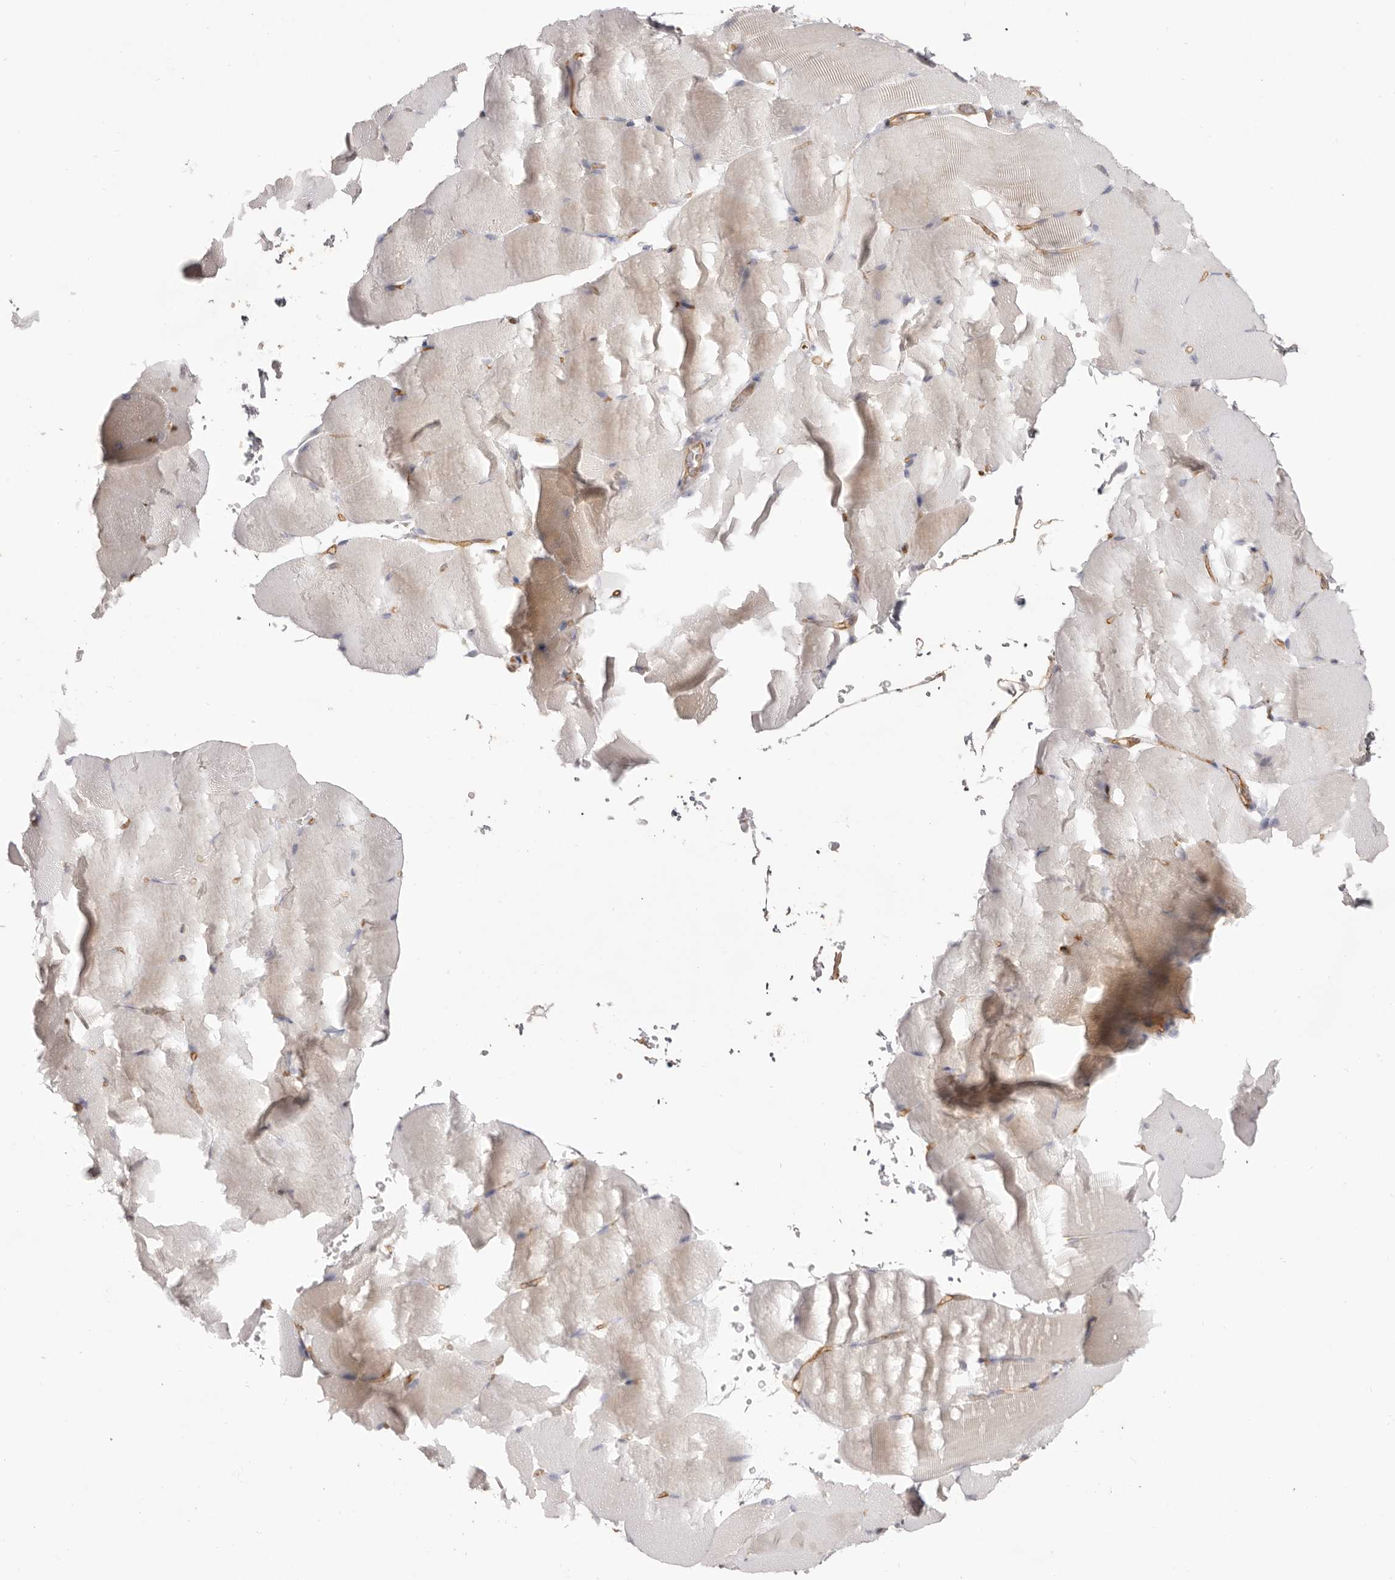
{"staining": {"intensity": "weak", "quantity": "<25%", "location": "cytoplasmic/membranous"}, "tissue": "skeletal muscle", "cell_type": "Myocytes", "image_type": "normal", "snomed": [{"axis": "morphology", "description": "Normal tissue, NOS"}, {"axis": "topography", "description": "Skeletal muscle"}, {"axis": "topography", "description": "Parathyroid gland"}], "caption": "The micrograph exhibits no staining of myocytes in normal skeletal muscle.", "gene": "LRRC66", "patient": {"sex": "female", "age": 37}}